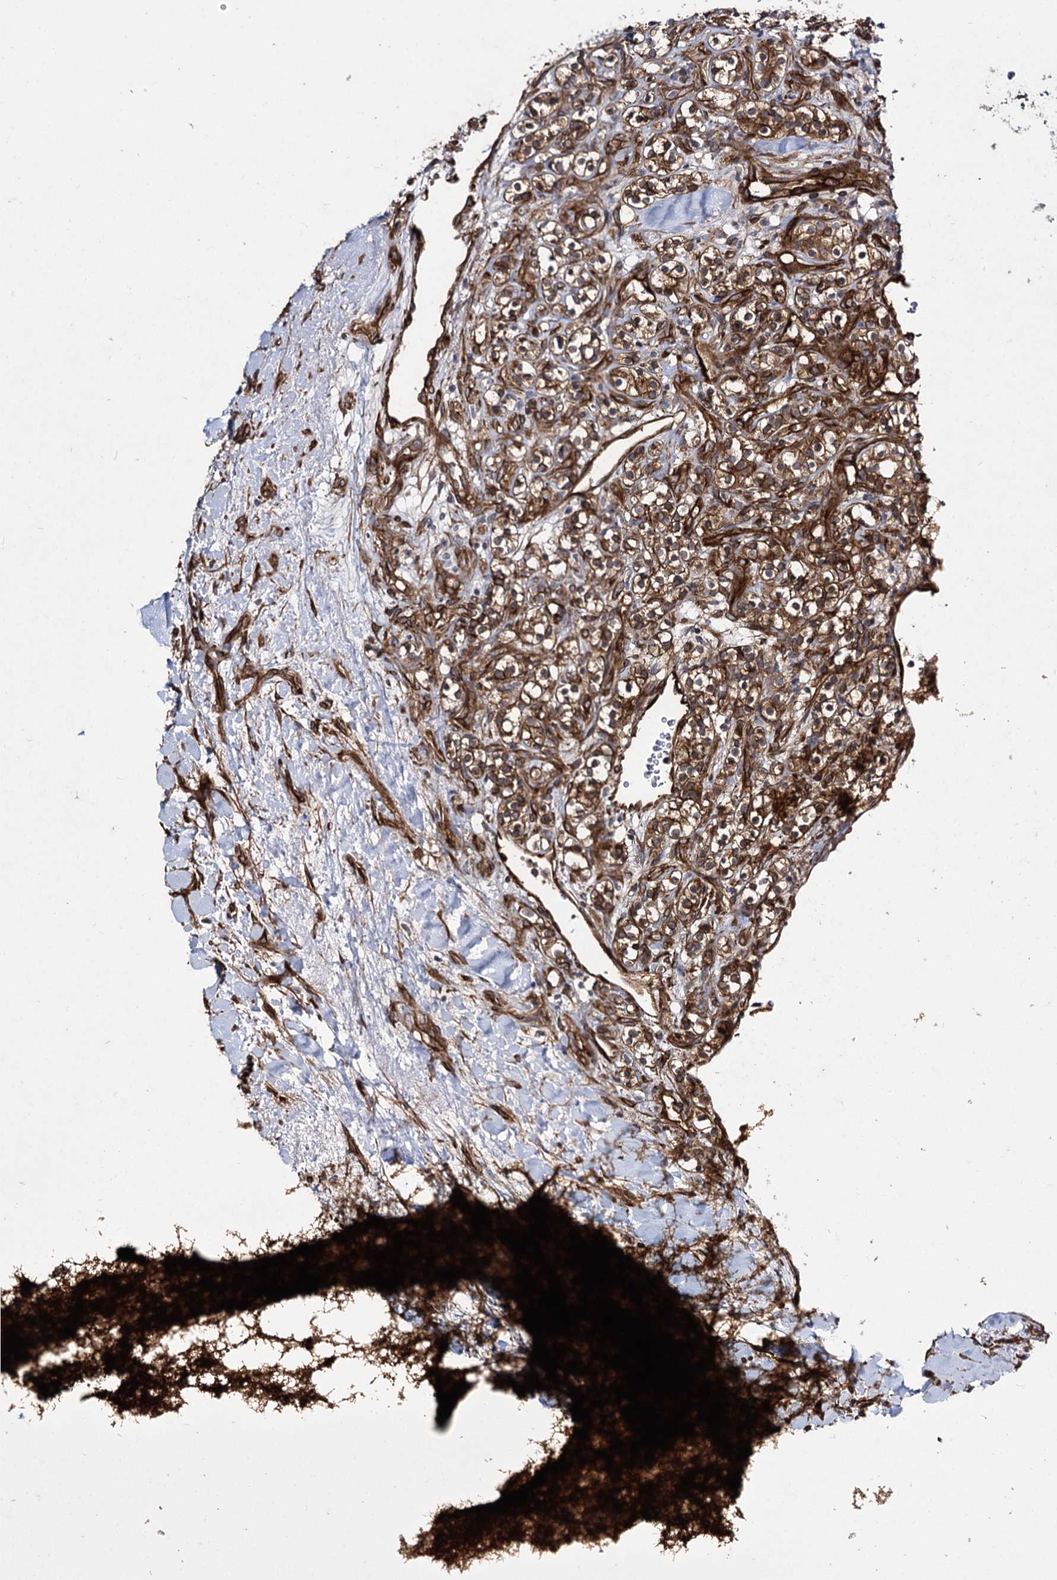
{"staining": {"intensity": "moderate", "quantity": ">75%", "location": "cytoplasmic/membranous"}, "tissue": "renal cancer", "cell_type": "Tumor cells", "image_type": "cancer", "snomed": [{"axis": "morphology", "description": "Adenocarcinoma, NOS"}, {"axis": "topography", "description": "Kidney"}], "caption": "Renal cancer (adenocarcinoma) stained with immunohistochemistry (IHC) displays moderate cytoplasmic/membranous expression in approximately >75% of tumor cells.", "gene": "MYO1C", "patient": {"sex": "male", "age": 77}}